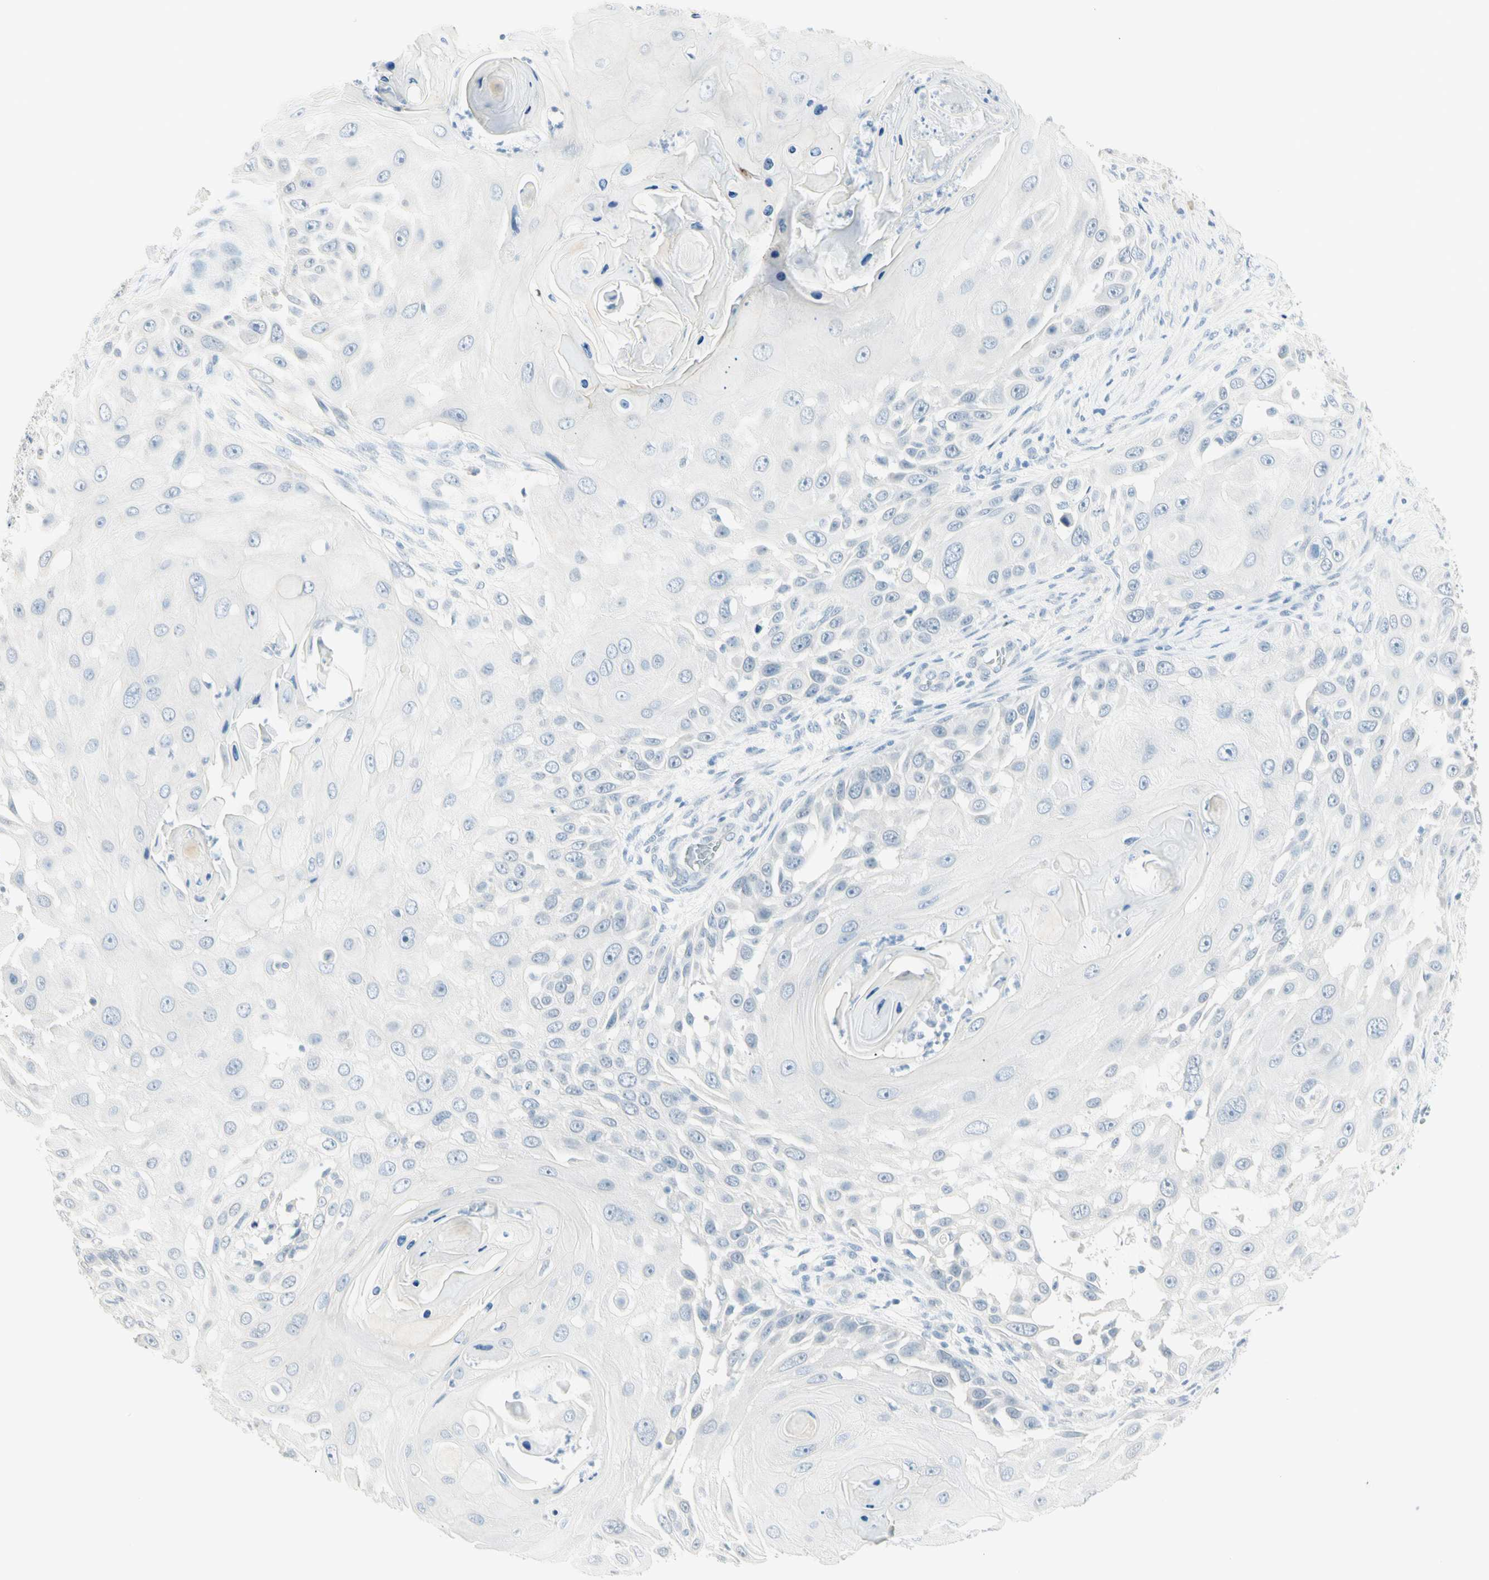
{"staining": {"intensity": "negative", "quantity": "none", "location": "none"}, "tissue": "skin cancer", "cell_type": "Tumor cells", "image_type": "cancer", "snomed": [{"axis": "morphology", "description": "Squamous cell carcinoma, NOS"}, {"axis": "topography", "description": "Skin"}], "caption": "A histopathology image of skin cancer stained for a protein demonstrates no brown staining in tumor cells. (DAB (3,3'-diaminobenzidine) immunohistochemistry (IHC), high magnification).", "gene": "MLLT10", "patient": {"sex": "female", "age": 44}}